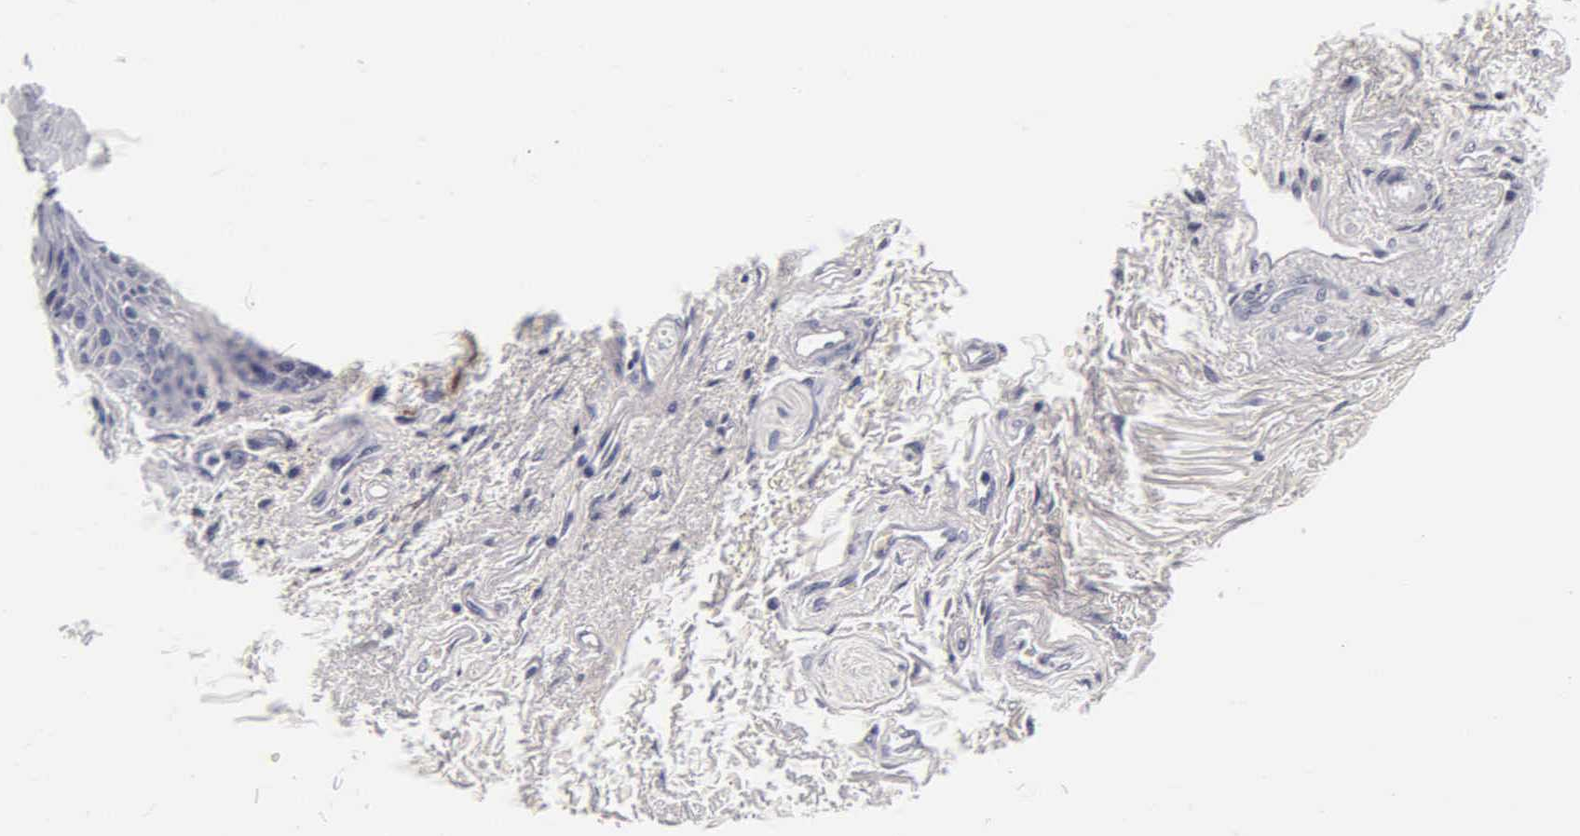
{"staining": {"intensity": "negative", "quantity": "none", "location": "none"}, "tissue": "skin", "cell_type": "Epidermal cells", "image_type": "normal", "snomed": [{"axis": "morphology", "description": "Normal tissue, NOS"}, {"axis": "topography", "description": "Anal"}, {"axis": "topography", "description": "Peripheral nerve tissue"}], "caption": "A histopathology image of skin stained for a protein exhibits no brown staining in epidermal cells. Brightfield microscopy of immunohistochemistry (IHC) stained with DAB (brown) and hematoxylin (blue), captured at high magnification.", "gene": "ACP3", "patient": {"sex": "female", "age": 46}}